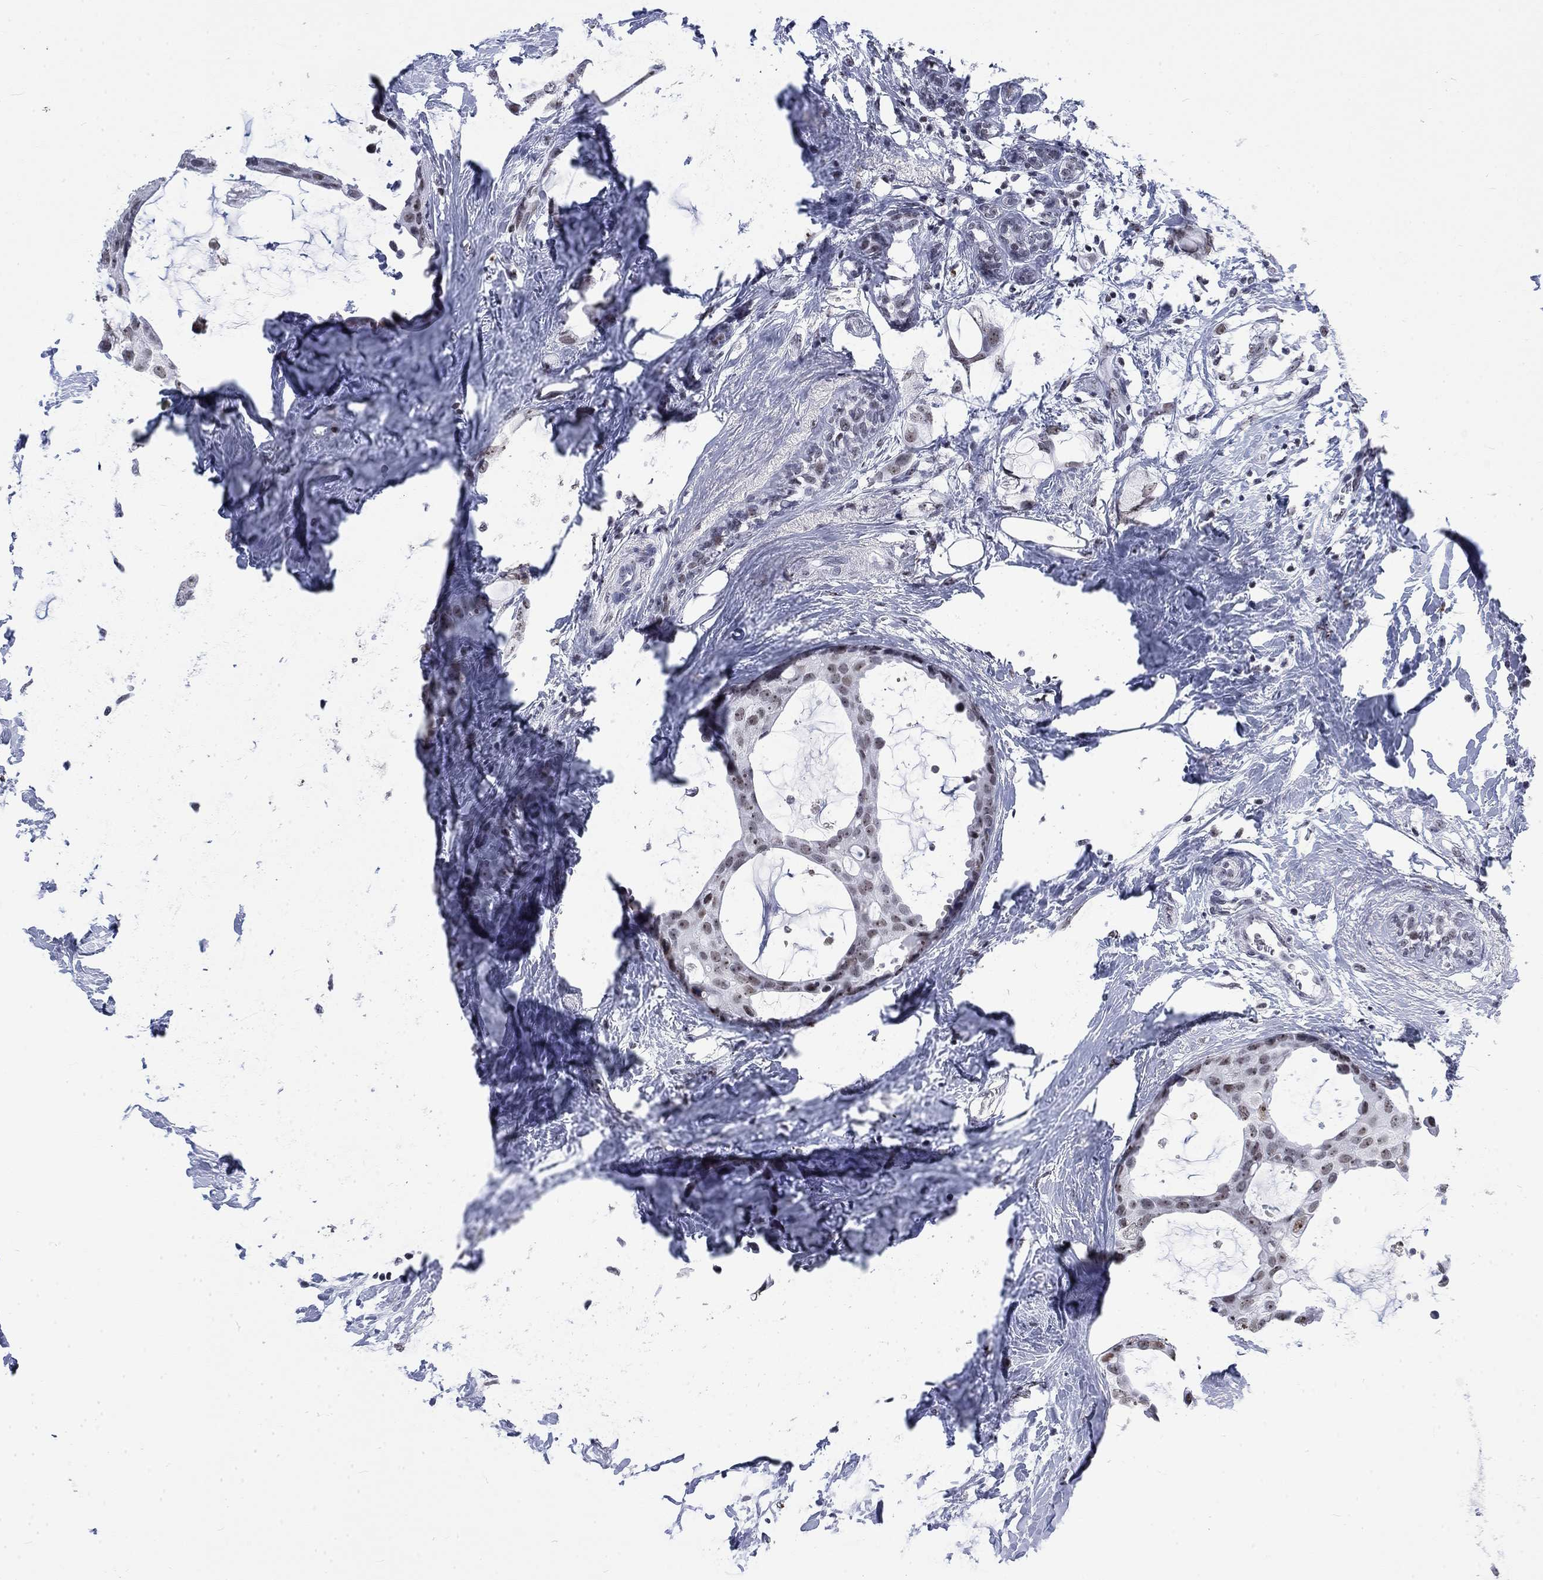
{"staining": {"intensity": "moderate", "quantity": "25%-75%", "location": "nuclear"}, "tissue": "breast cancer", "cell_type": "Tumor cells", "image_type": "cancer", "snomed": [{"axis": "morphology", "description": "Duct carcinoma"}, {"axis": "topography", "description": "Breast"}], "caption": "DAB immunohistochemical staining of breast cancer (intraductal carcinoma) shows moderate nuclear protein staining in about 25%-75% of tumor cells. (IHC, brightfield microscopy, high magnification).", "gene": "CSRNP3", "patient": {"sex": "female", "age": 45}}